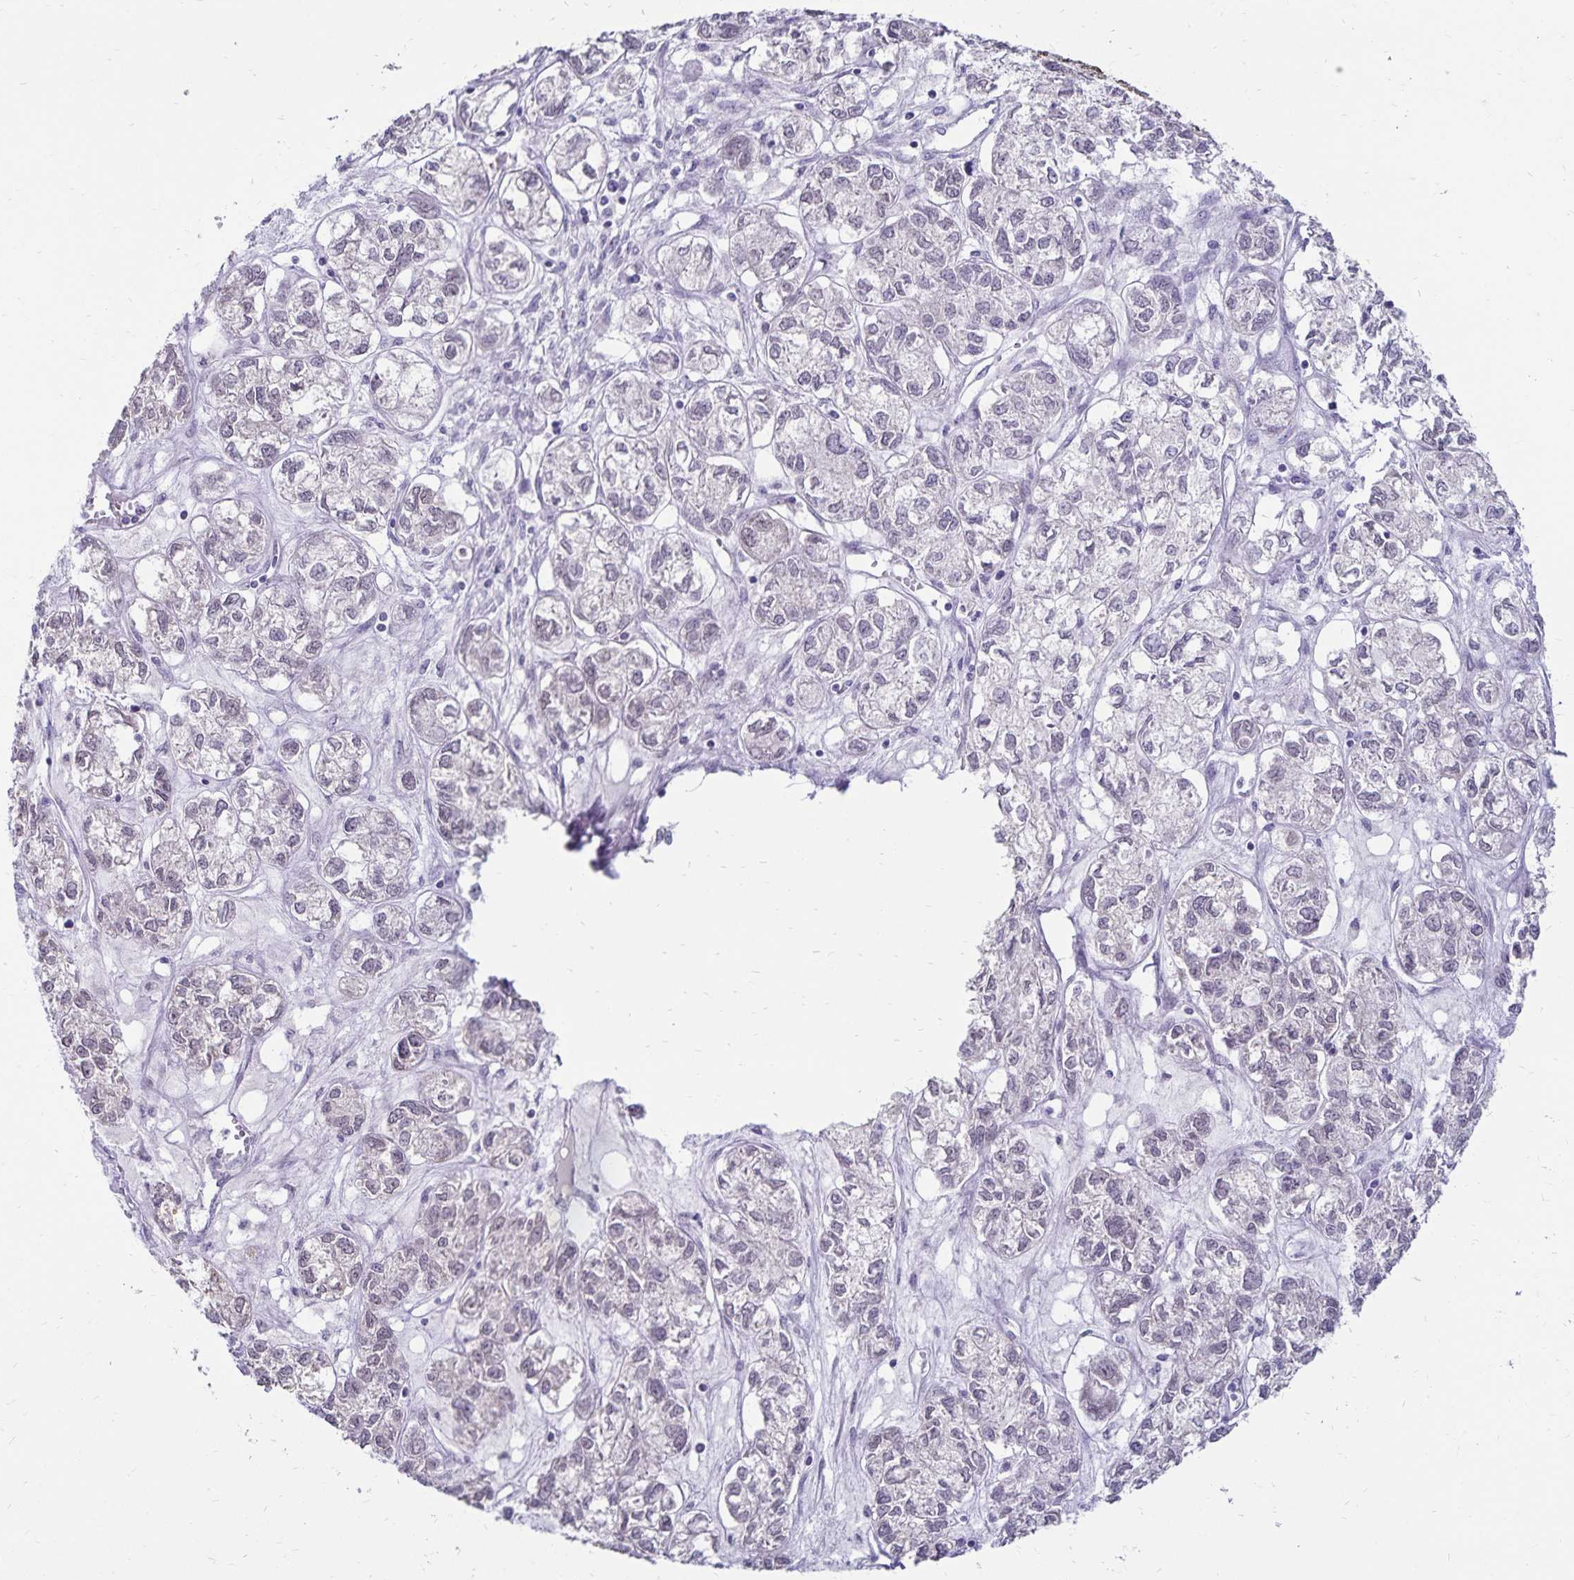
{"staining": {"intensity": "weak", "quantity": "25%-75%", "location": "nuclear"}, "tissue": "ovarian cancer", "cell_type": "Tumor cells", "image_type": "cancer", "snomed": [{"axis": "morphology", "description": "Carcinoma, endometroid"}, {"axis": "topography", "description": "Ovary"}], "caption": "Approximately 25%-75% of tumor cells in human ovarian endometroid carcinoma demonstrate weak nuclear protein expression as visualized by brown immunohistochemical staining.", "gene": "POLB", "patient": {"sex": "female", "age": 64}}